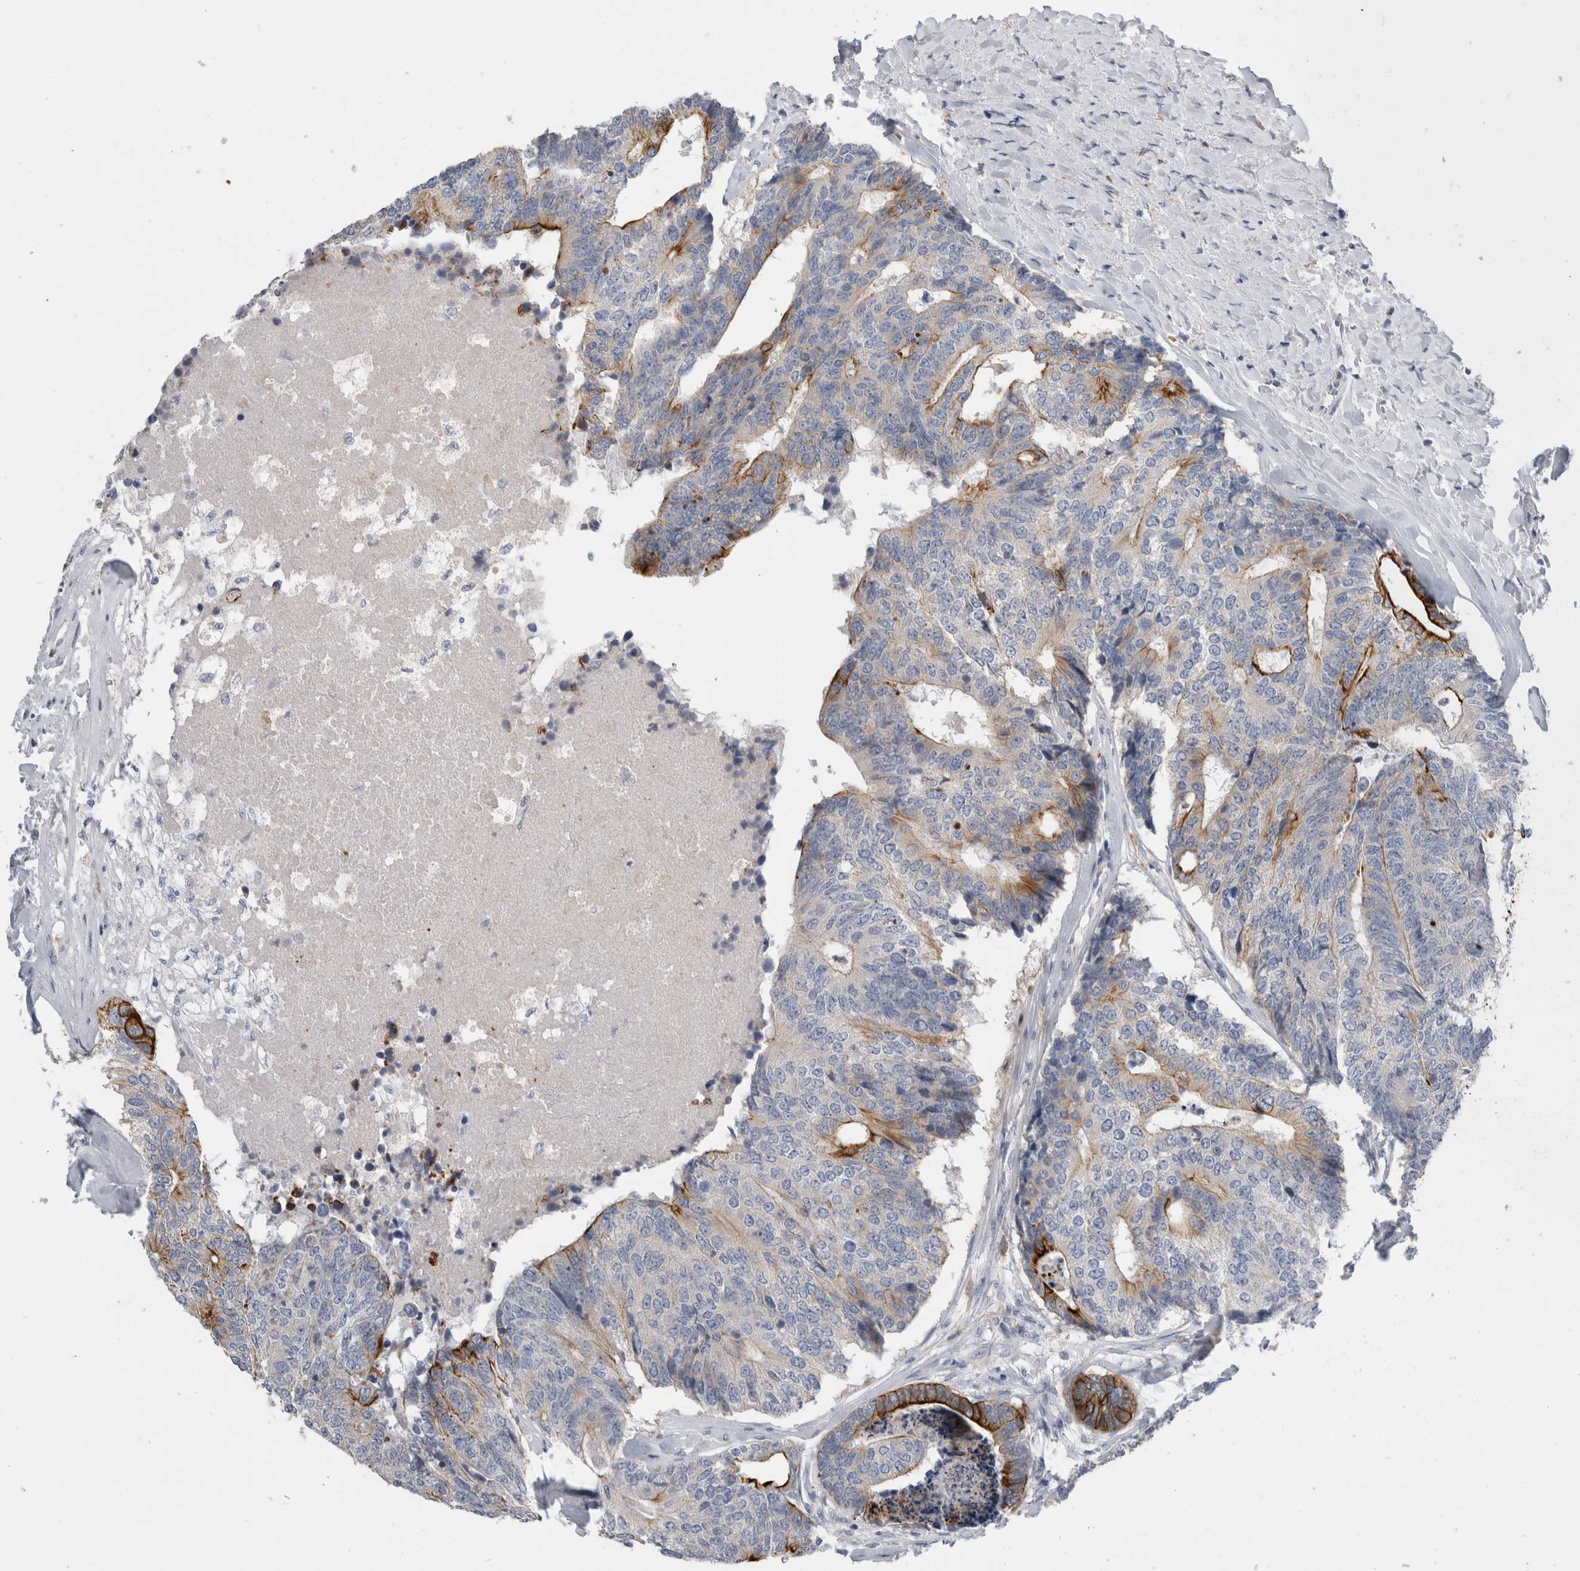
{"staining": {"intensity": "moderate", "quantity": "<25%", "location": "cytoplasmic/membranous"}, "tissue": "colorectal cancer", "cell_type": "Tumor cells", "image_type": "cancer", "snomed": [{"axis": "morphology", "description": "Adenocarcinoma, NOS"}, {"axis": "topography", "description": "Colon"}], "caption": "High-power microscopy captured an immunohistochemistry photomicrograph of colorectal cancer (adenocarcinoma), revealing moderate cytoplasmic/membranous staining in about <25% of tumor cells. (brown staining indicates protein expression, while blue staining denotes nuclei).", "gene": "SLC20A2", "patient": {"sex": "female", "age": 67}}